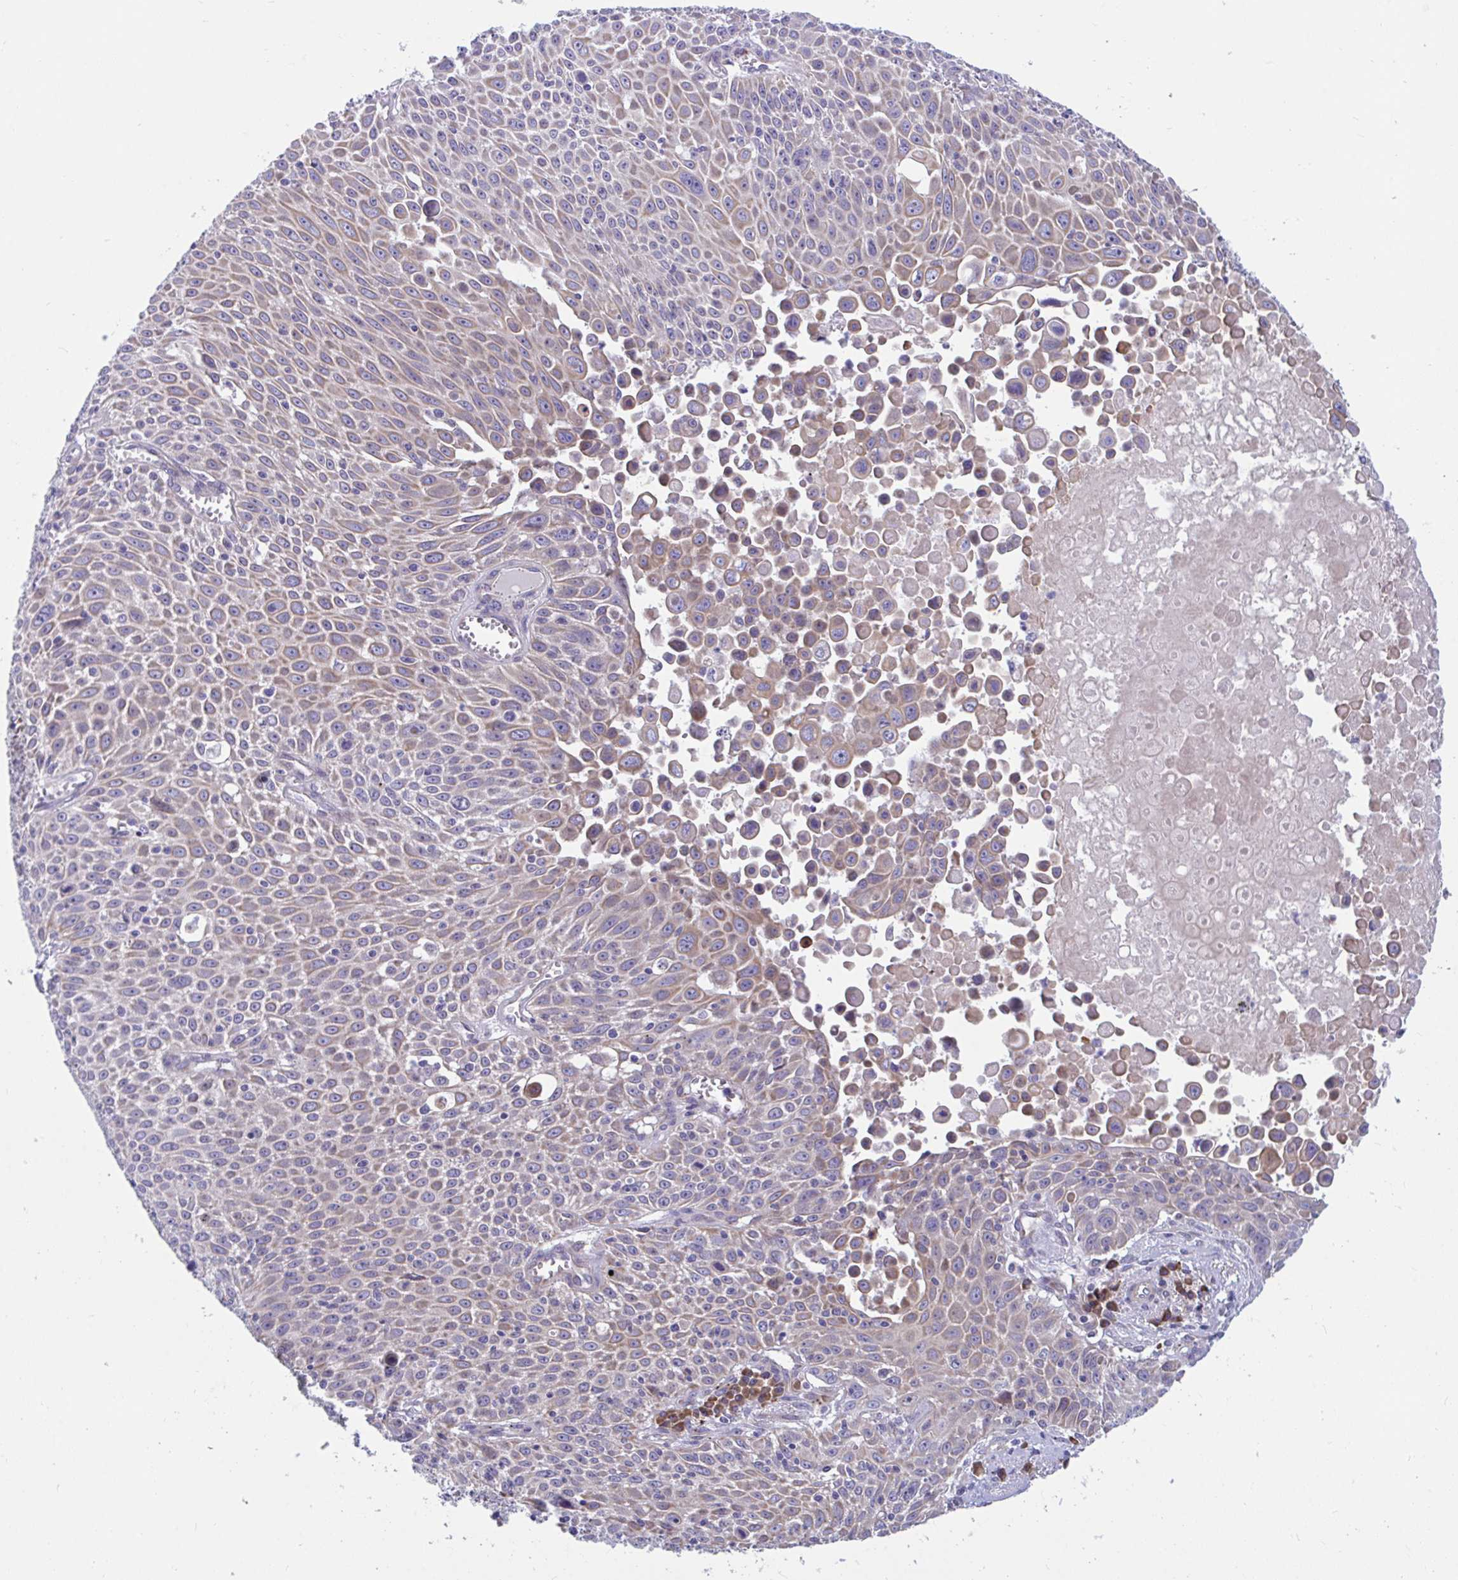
{"staining": {"intensity": "weak", "quantity": "<25%", "location": "cytoplasmic/membranous"}, "tissue": "lung cancer", "cell_type": "Tumor cells", "image_type": "cancer", "snomed": [{"axis": "morphology", "description": "Squamous cell carcinoma, NOS"}, {"axis": "morphology", "description": "Squamous cell carcinoma, metastatic, NOS"}, {"axis": "topography", "description": "Lymph node"}, {"axis": "topography", "description": "Lung"}], "caption": "A micrograph of metastatic squamous cell carcinoma (lung) stained for a protein shows no brown staining in tumor cells.", "gene": "WBP1", "patient": {"sex": "female", "age": 62}}